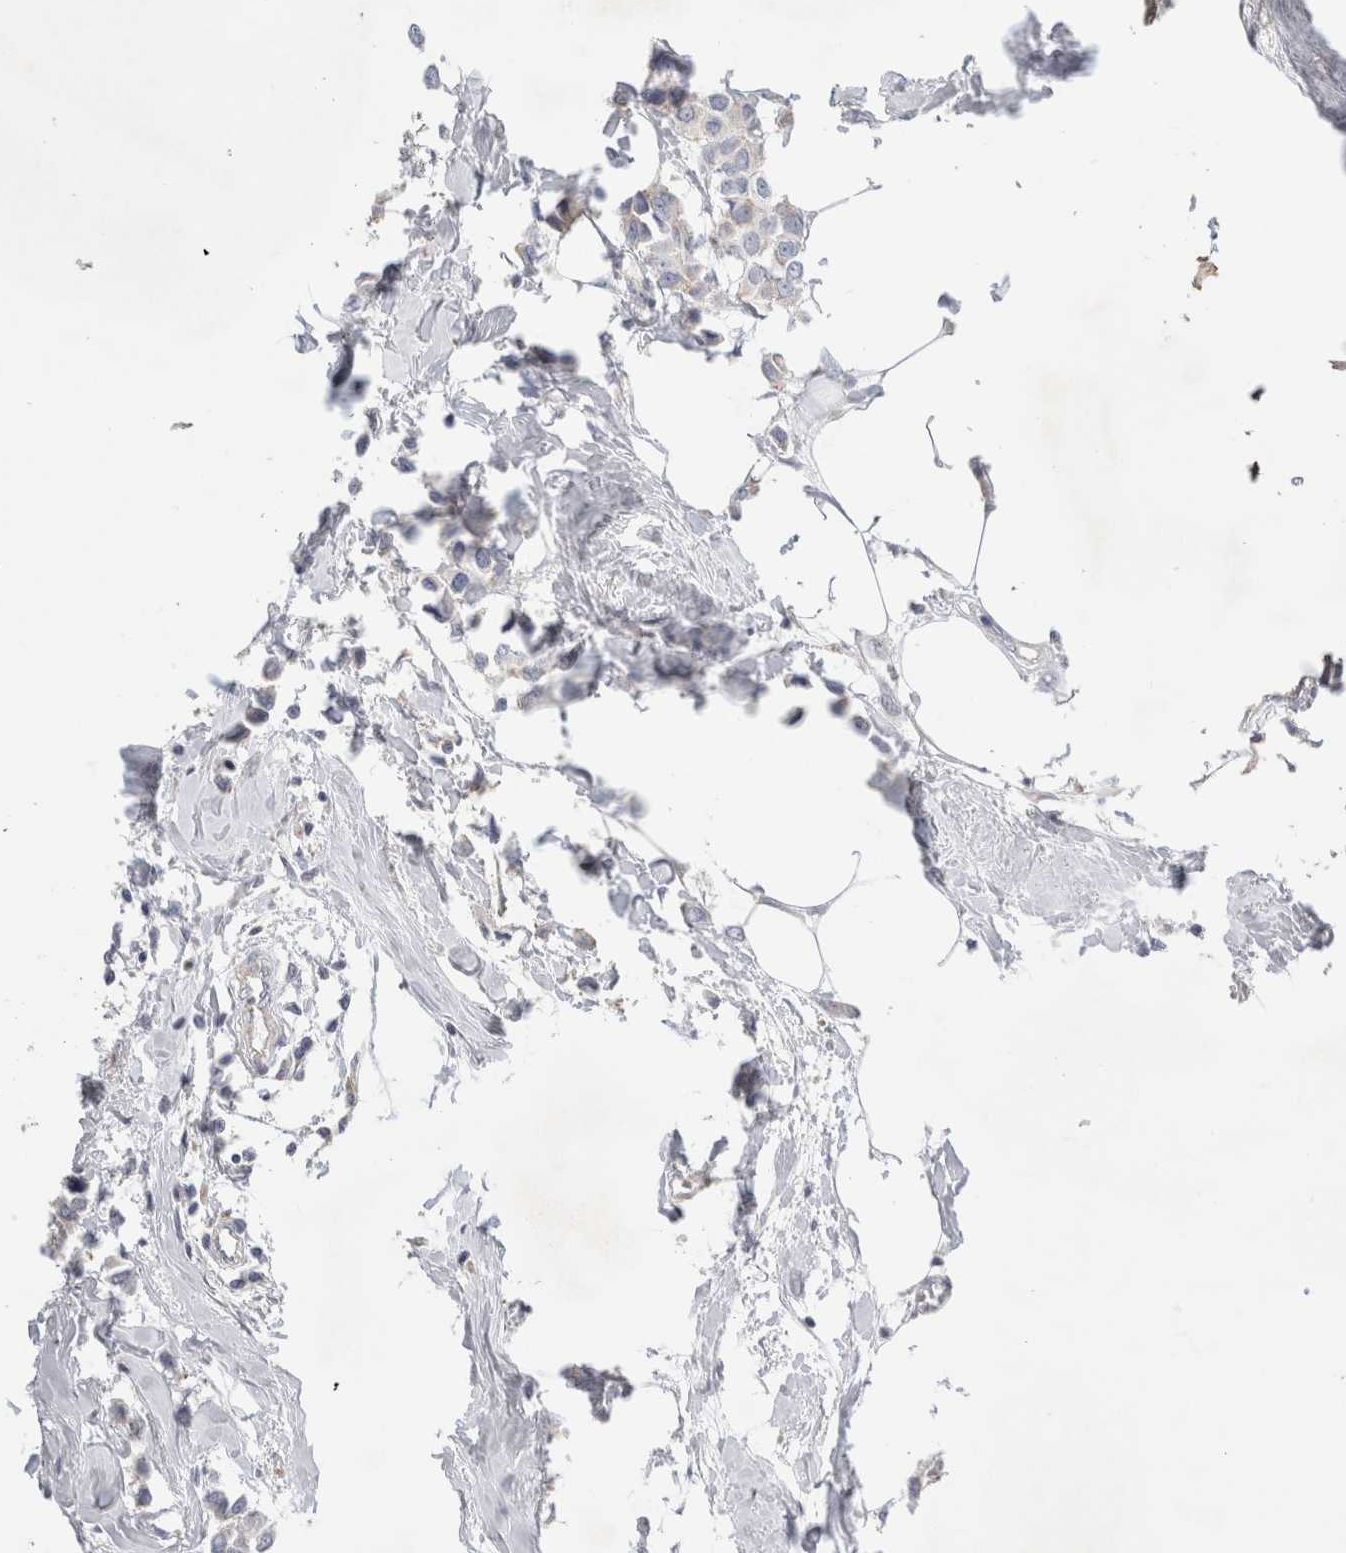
{"staining": {"intensity": "negative", "quantity": "none", "location": "none"}, "tissue": "breast cancer", "cell_type": "Tumor cells", "image_type": "cancer", "snomed": [{"axis": "morphology", "description": "Lobular carcinoma"}, {"axis": "topography", "description": "Breast"}], "caption": "Immunohistochemistry of lobular carcinoma (breast) shows no expression in tumor cells. The staining is performed using DAB brown chromogen with nuclei counter-stained in using hematoxylin.", "gene": "ZNF23", "patient": {"sex": "female", "age": 51}}